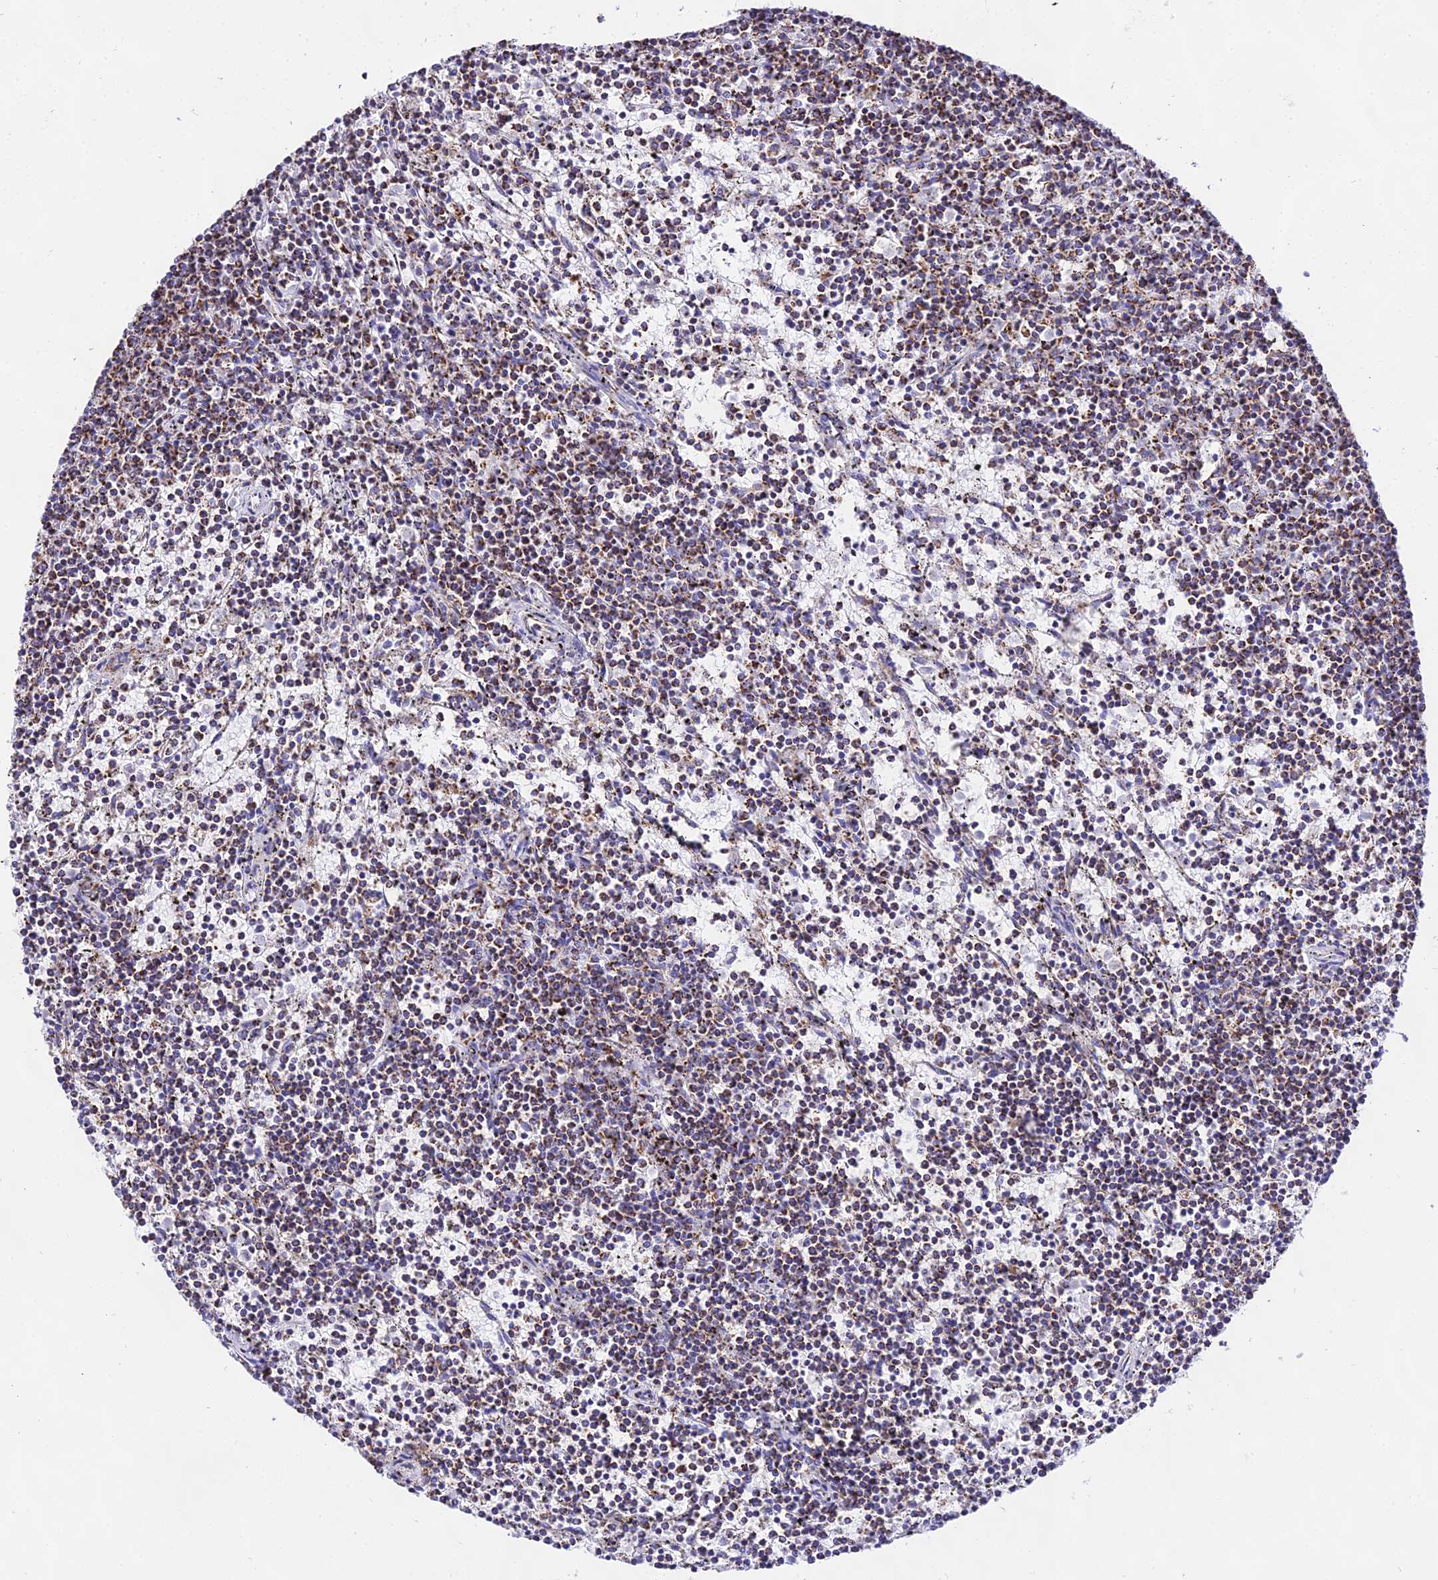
{"staining": {"intensity": "moderate", "quantity": "25%-75%", "location": "cytoplasmic/membranous"}, "tissue": "lymphoma", "cell_type": "Tumor cells", "image_type": "cancer", "snomed": [{"axis": "morphology", "description": "Malignant lymphoma, non-Hodgkin's type, Low grade"}, {"axis": "topography", "description": "Spleen"}], "caption": "Immunohistochemical staining of malignant lymphoma, non-Hodgkin's type (low-grade) displays medium levels of moderate cytoplasmic/membranous protein staining in approximately 25%-75% of tumor cells. Using DAB (brown) and hematoxylin (blue) stains, captured at high magnification using brightfield microscopy.", "gene": "ATP5PD", "patient": {"sex": "female", "age": 50}}